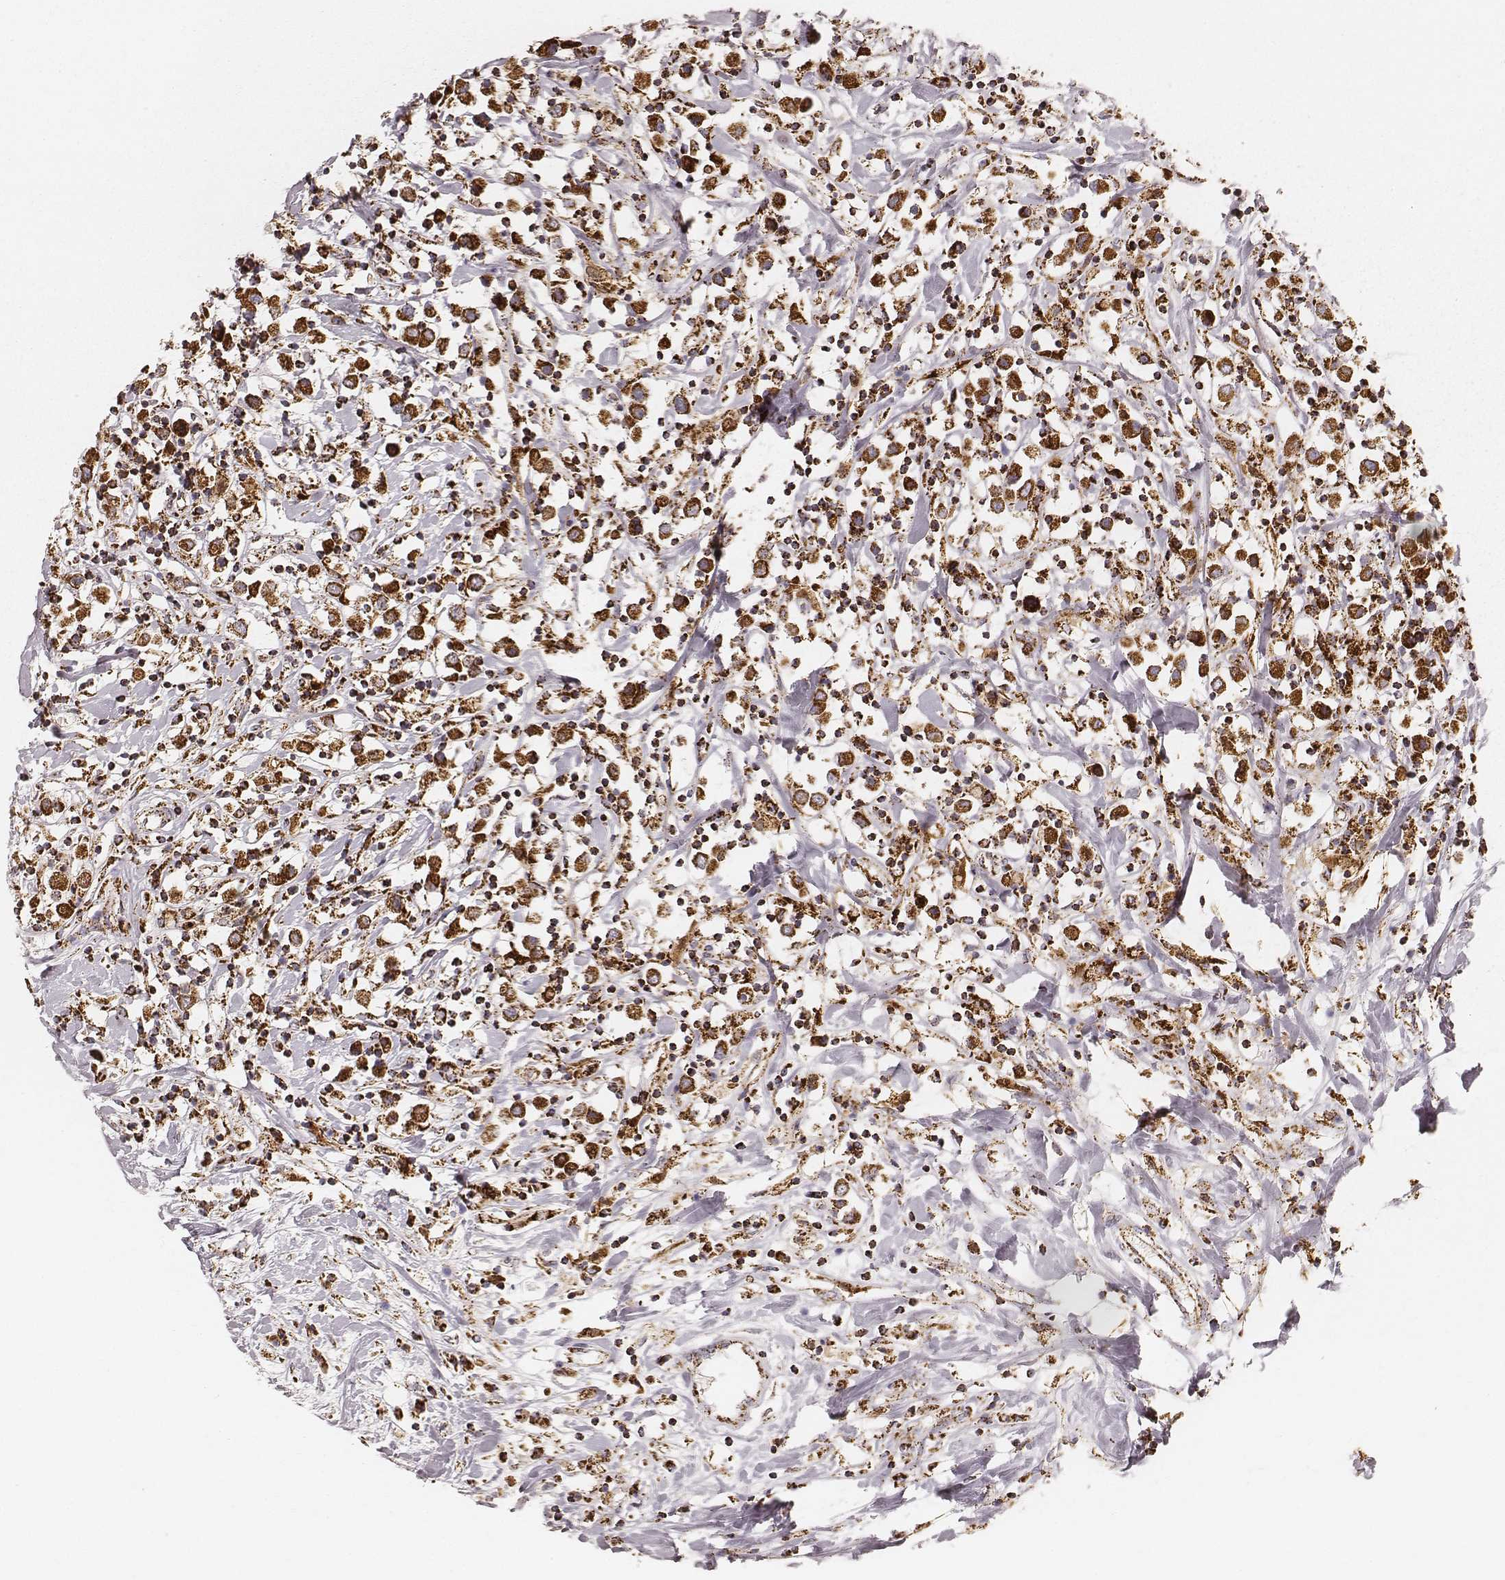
{"staining": {"intensity": "strong", "quantity": ">75%", "location": "cytoplasmic/membranous"}, "tissue": "breast cancer", "cell_type": "Tumor cells", "image_type": "cancer", "snomed": [{"axis": "morphology", "description": "Duct carcinoma"}, {"axis": "topography", "description": "Breast"}], "caption": "Breast cancer stained for a protein (brown) reveals strong cytoplasmic/membranous positive expression in approximately >75% of tumor cells.", "gene": "CS", "patient": {"sex": "female", "age": 61}}